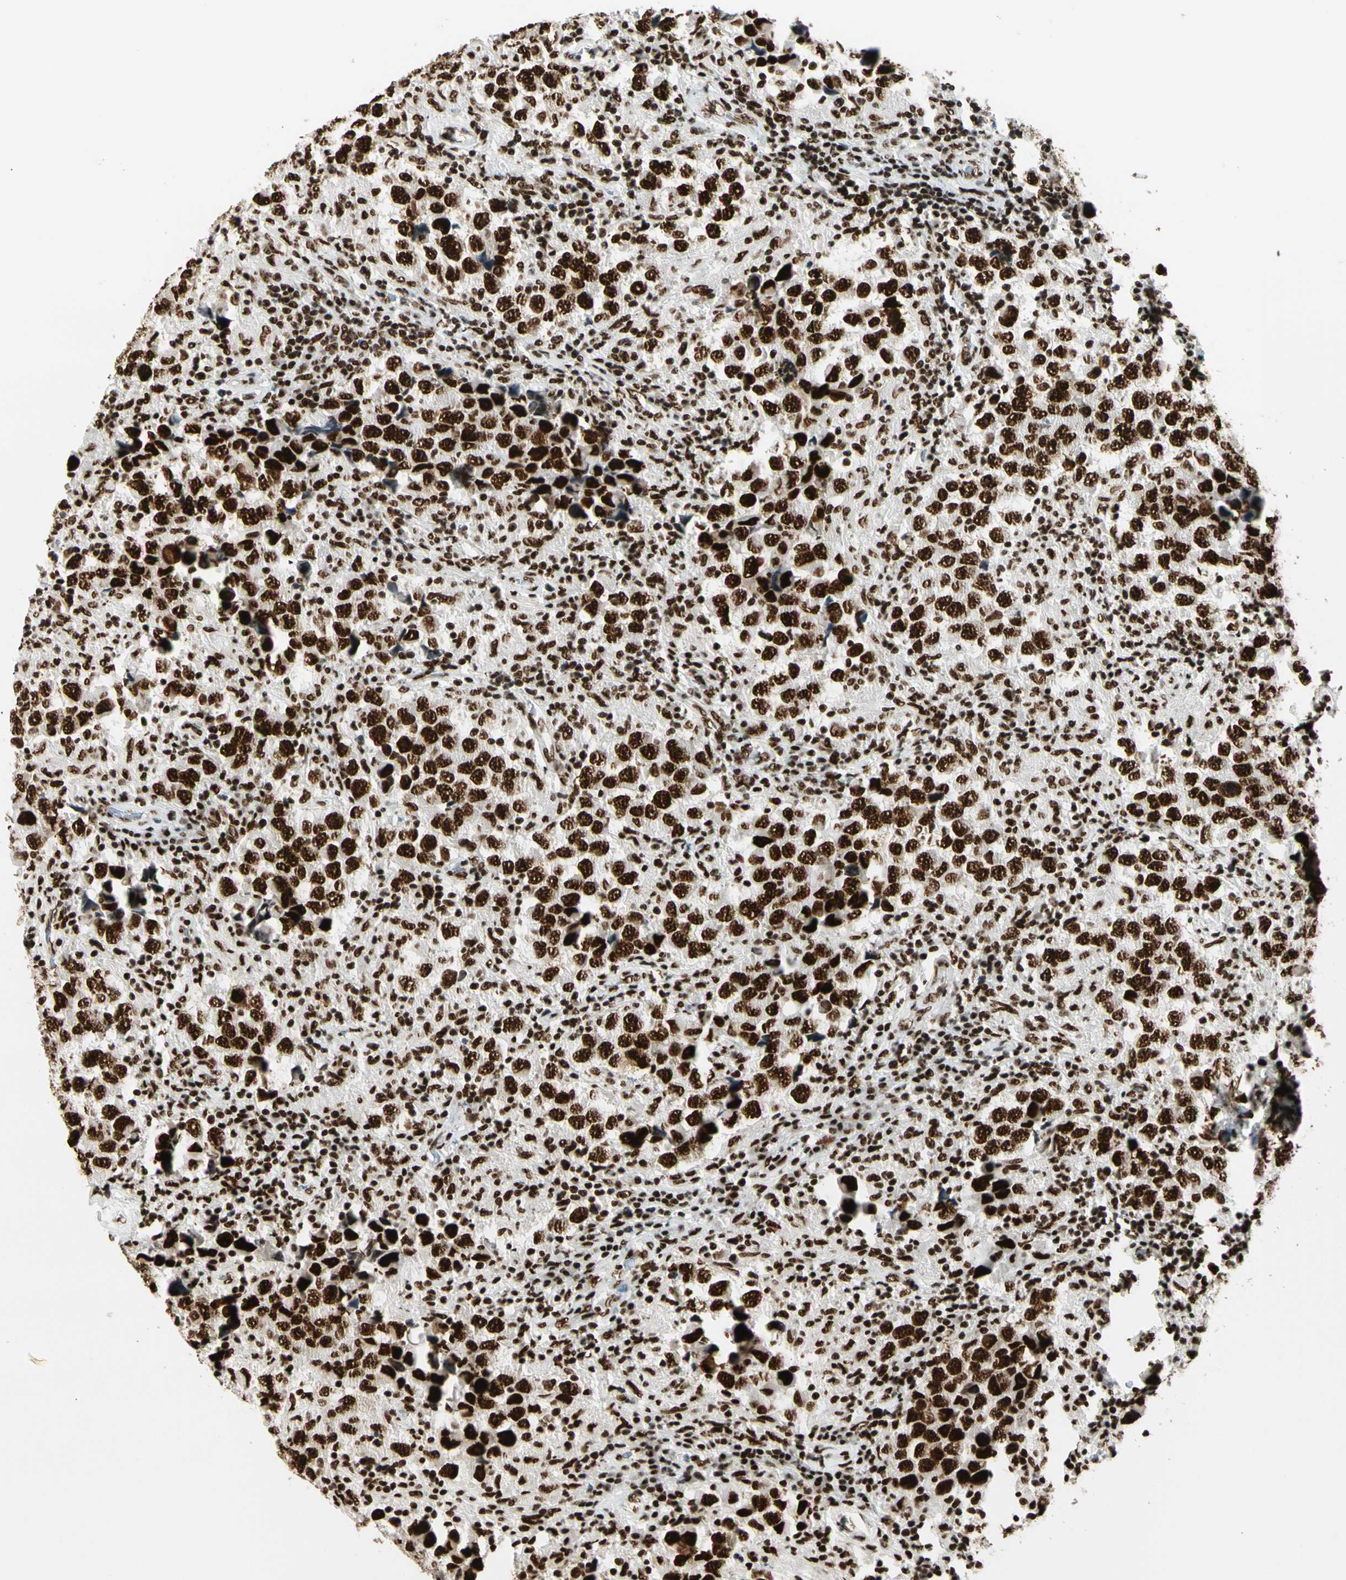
{"staining": {"intensity": "strong", "quantity": ">75%", "location": "nuclear"}, "tissue": "testis cancer", "cell_type": "Tumor cells", "image_type": "cancer", "snomed": [{"axis": "morphology", "description": "Carcinoma, Embryonal, NOS"}, {"axis": "topography", "description": "Testis"}], "caption": "Protein staining of embryonal carcinoma (testis) tissue shows strong nuclear positivity in approximately >75% of tumor cells. Nuclei are stained in blue.", "gene": "CCAR1", "patient": {"sex": "male", "age": 21}}